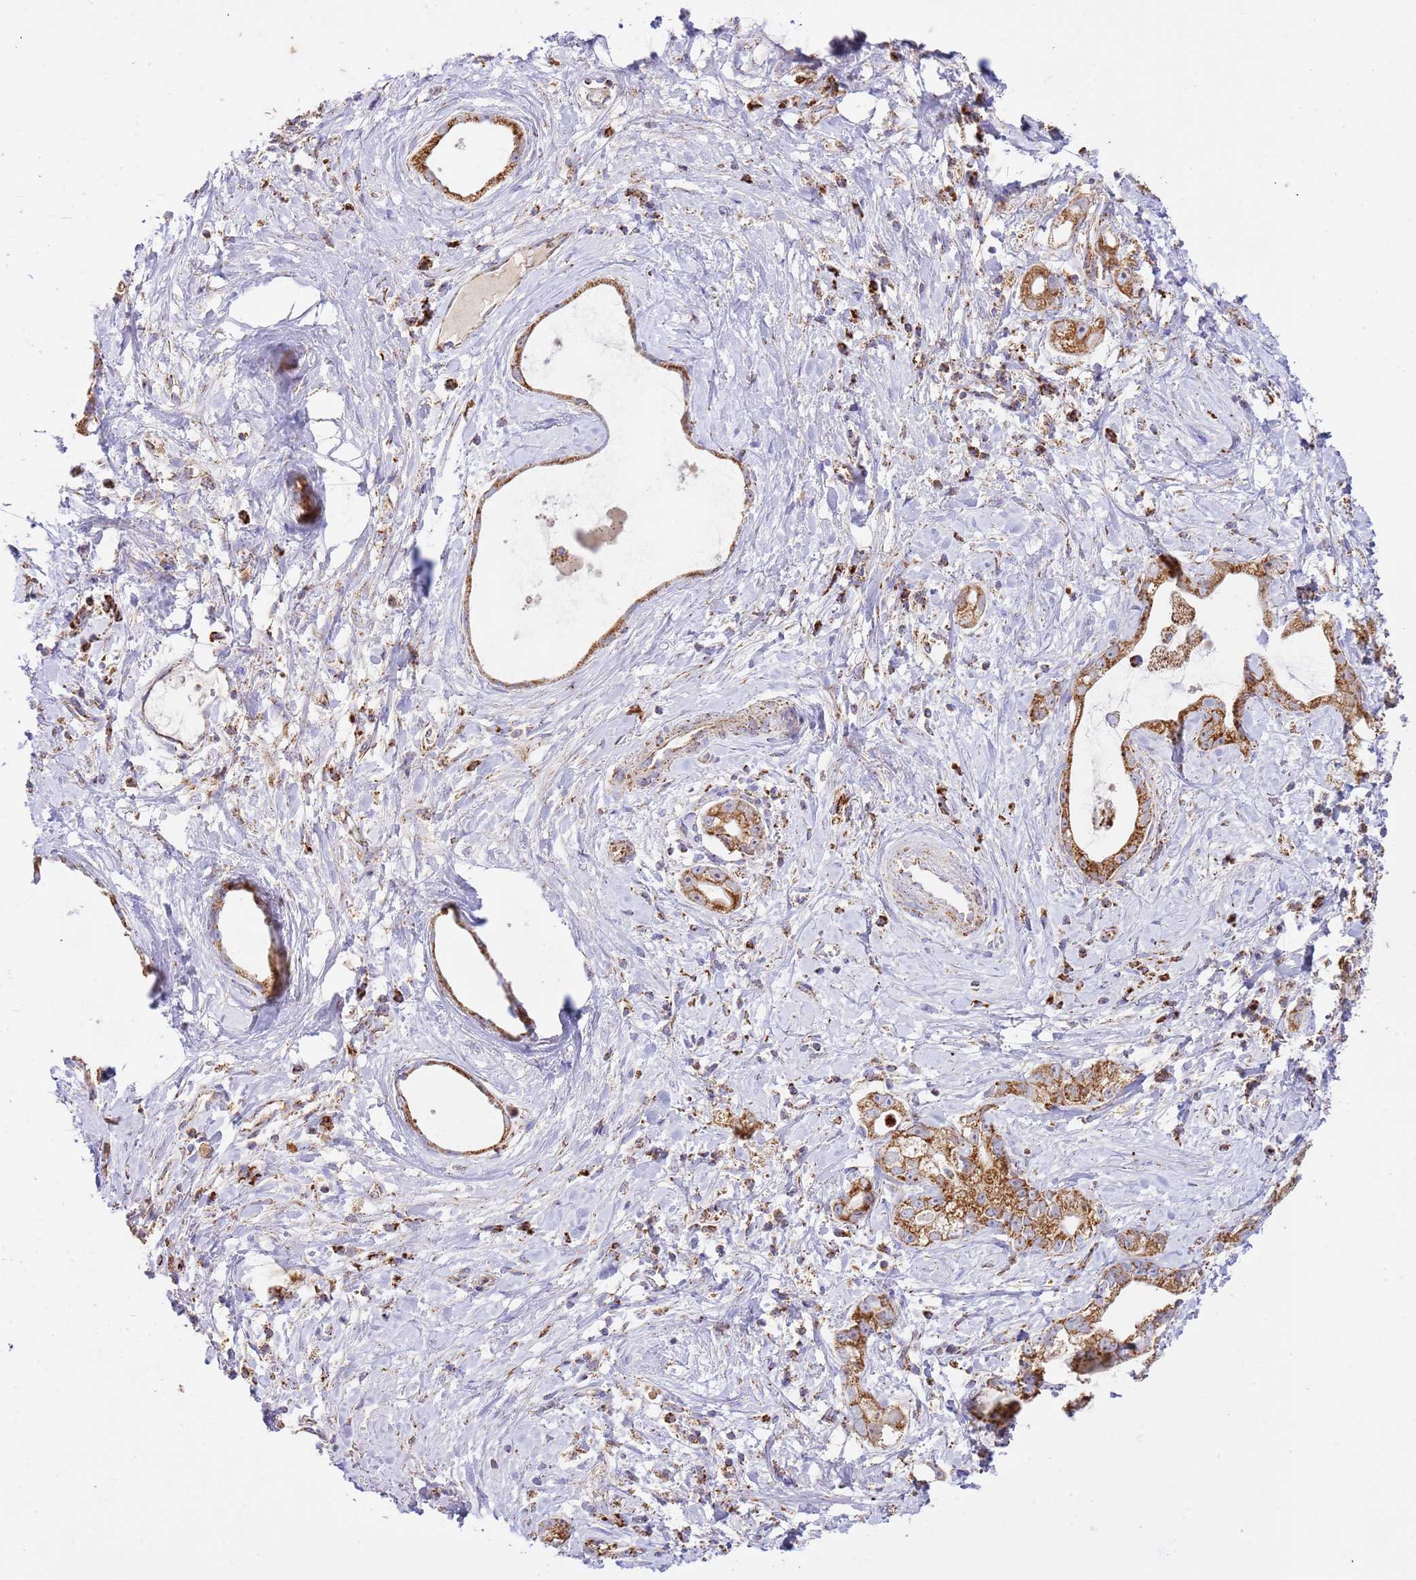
{"staining": {"intensity": "strong", "quantity": ">75%", "location": "cytoplasmic/membranous"}, "tissue": "stomach cancer", "cell_type": "Tumor cells", "image_type": "cancer", "snomed": [{"axis": "morphology", "description": "Adenocarcinoma, NOS"}, {"axis": "topography", "description": "Stomach"}], "caption": "A brown stain highlights strong cytoplasmic/membranous staining of a protein in human stomach adenocarcinoma tumor cells.", "gene": "ZBTB39", "patient": {"sex": "male", "age": 55}}